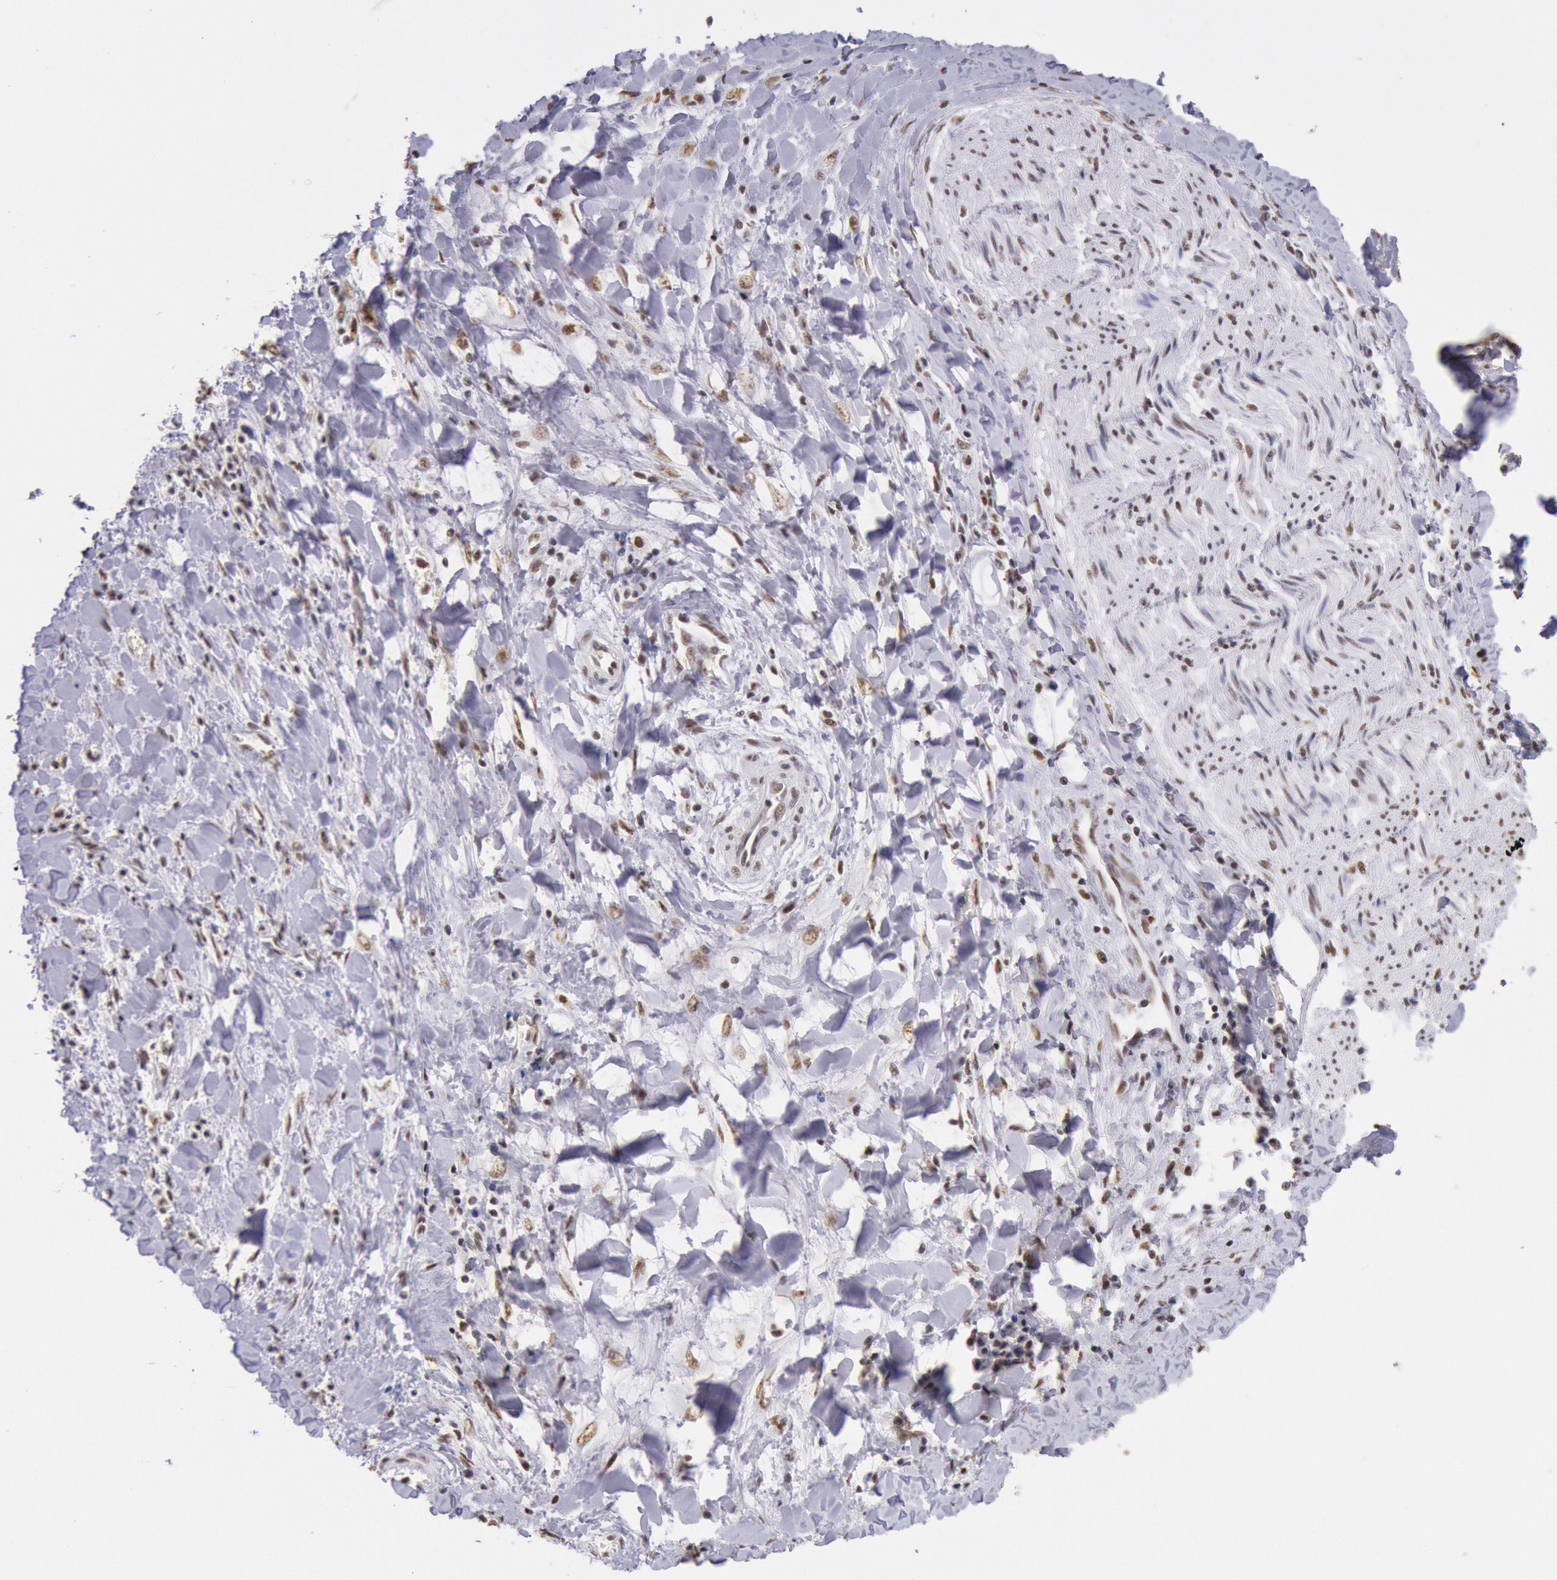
{"staining": {"intensity": "strong", "quantity": ">75%", "location": "nuclear"}, "tissue": "liver cancer", "cell_type": "Tumor cells", "image_type": "cancer", "snomed": [{"axis": "morphology", "description": "Cholangiocarcinoma"}, {"axis": "topography", "description": "Liver"}], "caption": "High-power microscopy captured an immunohistochemistry micrograph of liver cancer, revealing strong nuclear positivity in about >75% of tumor cells.", "gene": "SNRPD3", "patient": {"sex": "male", "age": 57}}